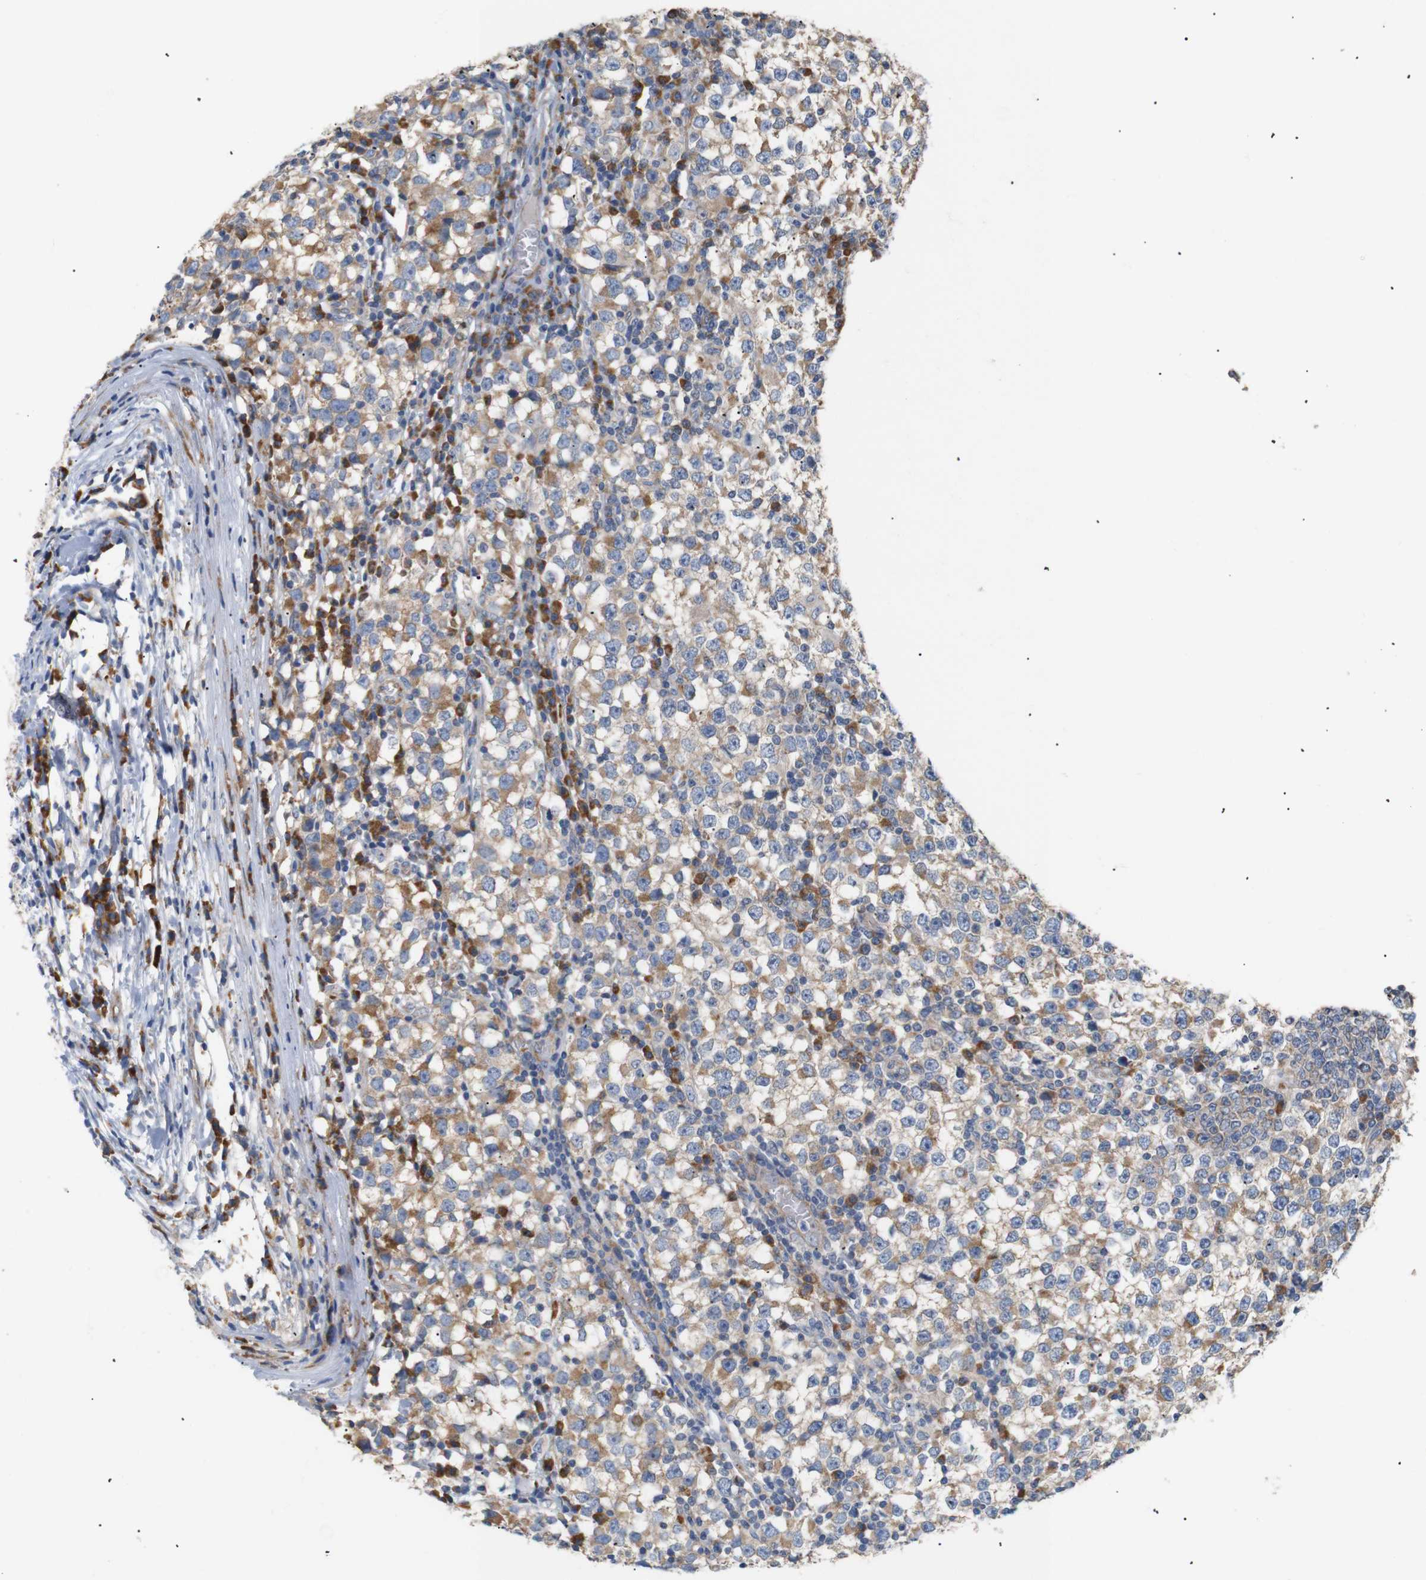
{"staining": {"intensity": "moderate", "quantity": "25%-75%", "location": "cytoplasmic/membranous"}, "tissue": "testis cancer", "cell_type": "Tumor cells", "image_type": "cancer", "snomed": [{"axis": "morphology", "description": "Seminoma, NOS"}, {"axis": "topography", "description": "Testis"}], "caption": "Moderate cytoplasmic/membranous positivity for a protein is seen in about 25%-75% of tumor cells of seminoma (testis) using immunohistochemistry (IHC).", "gene": "TRIM5", "patient": {"sex": "male", "age": 65}}